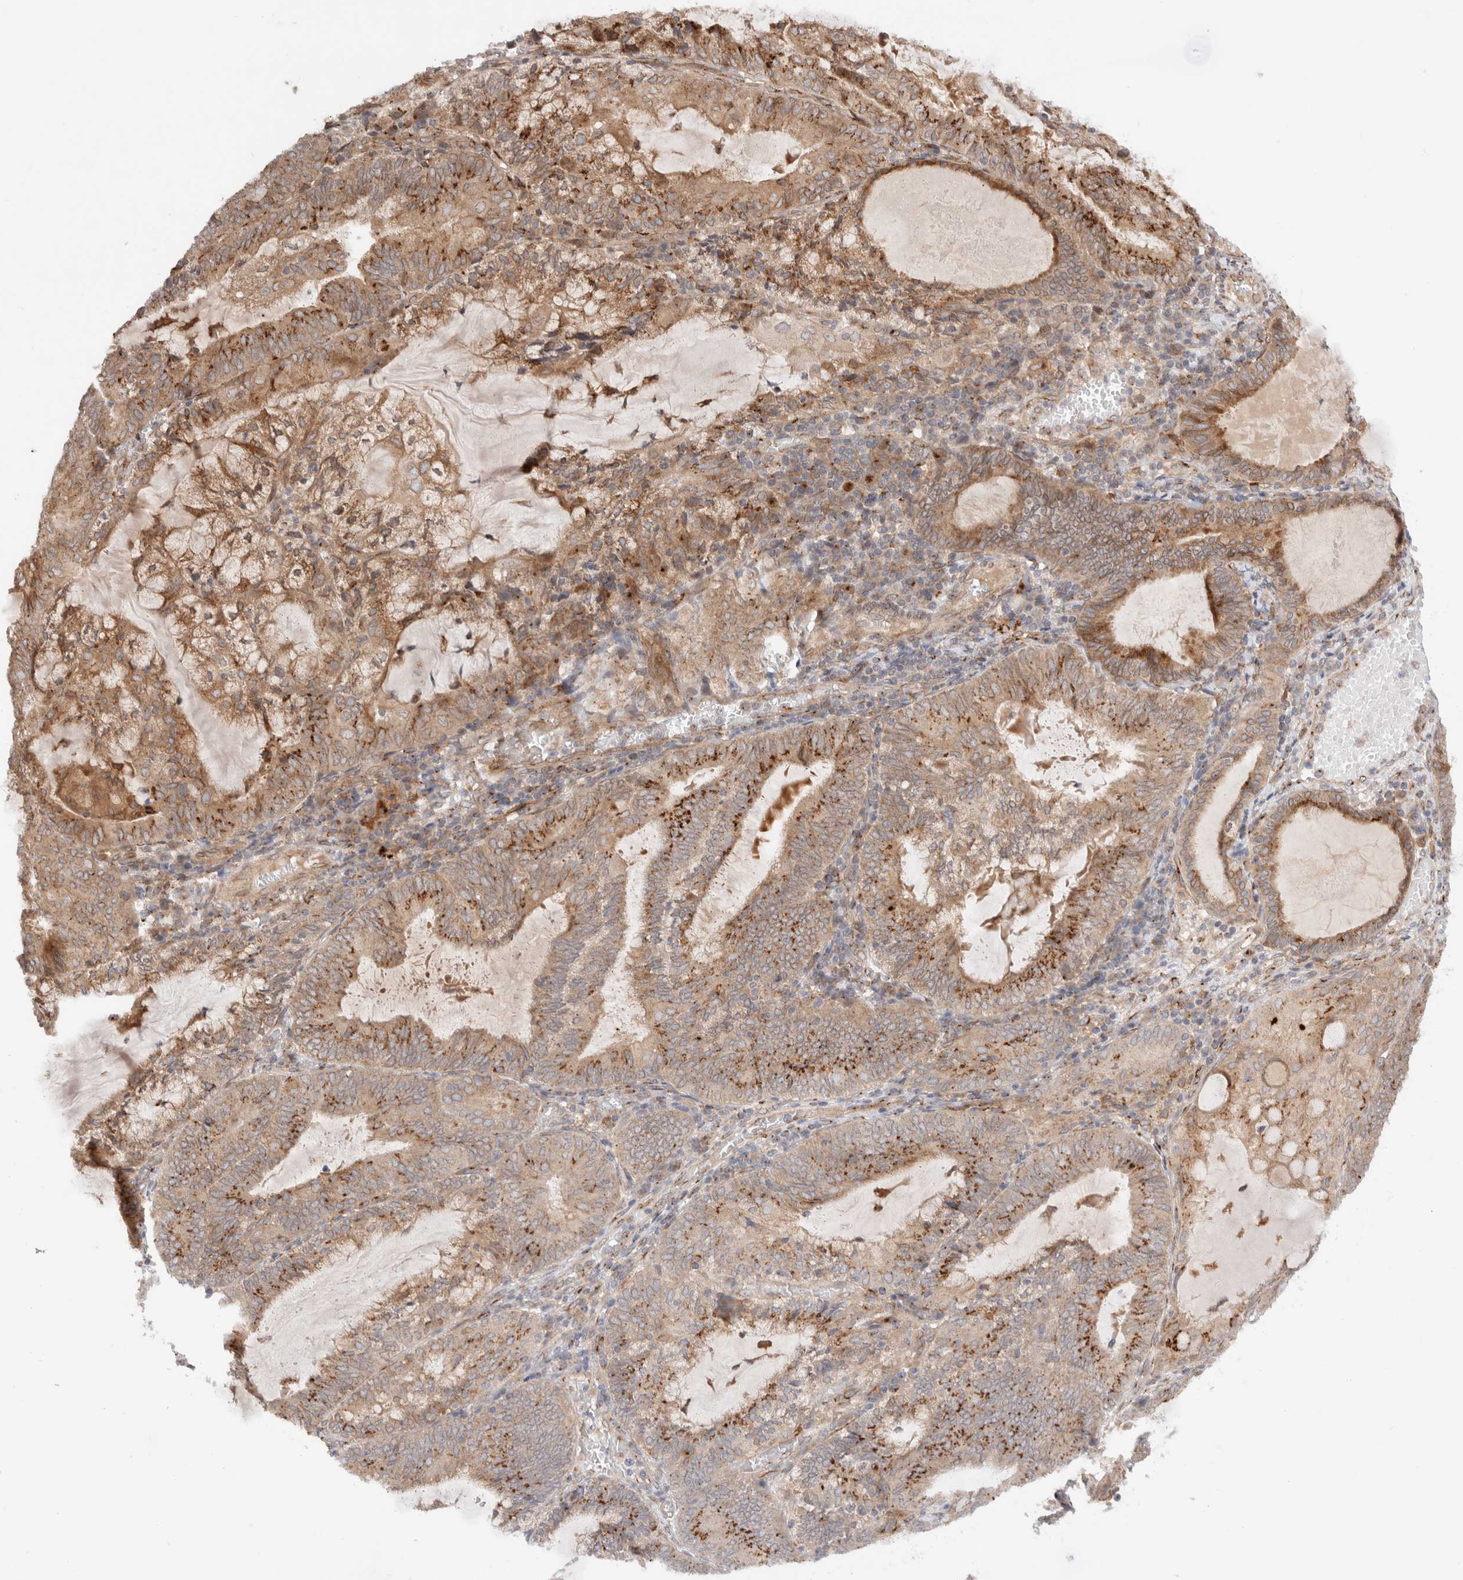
{"staining": {"intensity": "moderate", "quantity": ">75%", "location": "cytoplasmic/membranous"}, "tissue": "endometrial cancer", "cell_type": "Tumor cells", "image_type": "cancer", "snomed": [{"axis": "morphology", "description": "Adenocarcinoma, NOS"}, {"axis": "topography", "description": "Endometrium"}], "caption": "Brown immunohistochemical staining in human endometrial cancer shows moderate cytoplasmic/membranous staining in approximately >75% of tumor cells. The staining was performed using DAB to visualize the protein expression in brown, while the nuclei were stained in blue with hematoxylin (Magnification: 20x).", "gene": "GCN1", "patient": {"sex": "female", "age": 81}}